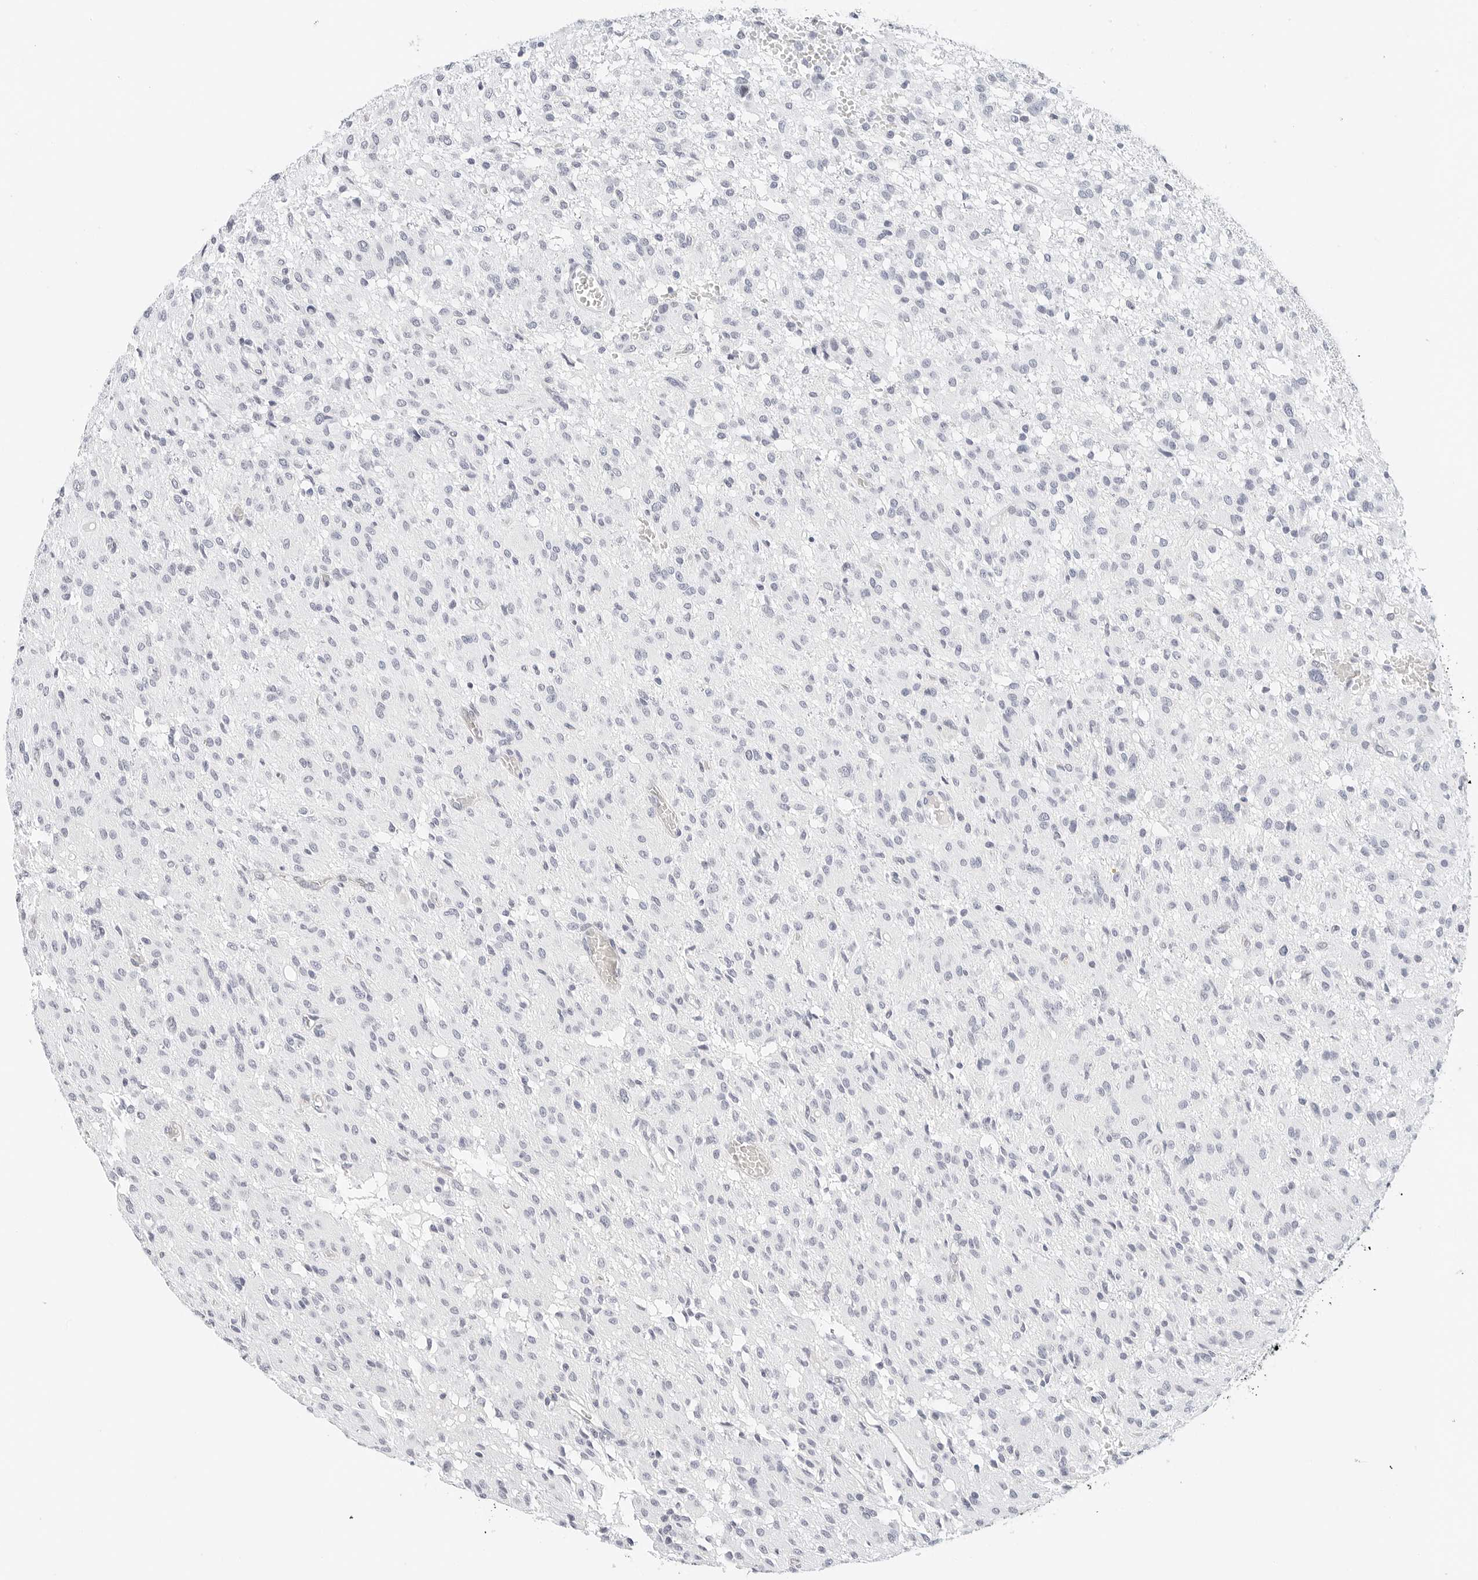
{"staining": {"intensity": "negative", "quantity": "none", "location": "none"}, "tissue": "glioma", "cell_type": "Tumor cells", "image_type": "cancer", "snomed": [{"axis": "morphology", "description": "Glioma, malignant, High grade"}, {"axis": "topography", "description": "Brain"}], "caption": "DAB (3,3'-diaminobenzidine) immunohistochemical staining of glioma reveals no significant positivity in tumor cells.", "gene": "CD22", "patient": {"sex": "female", "age": 59}}